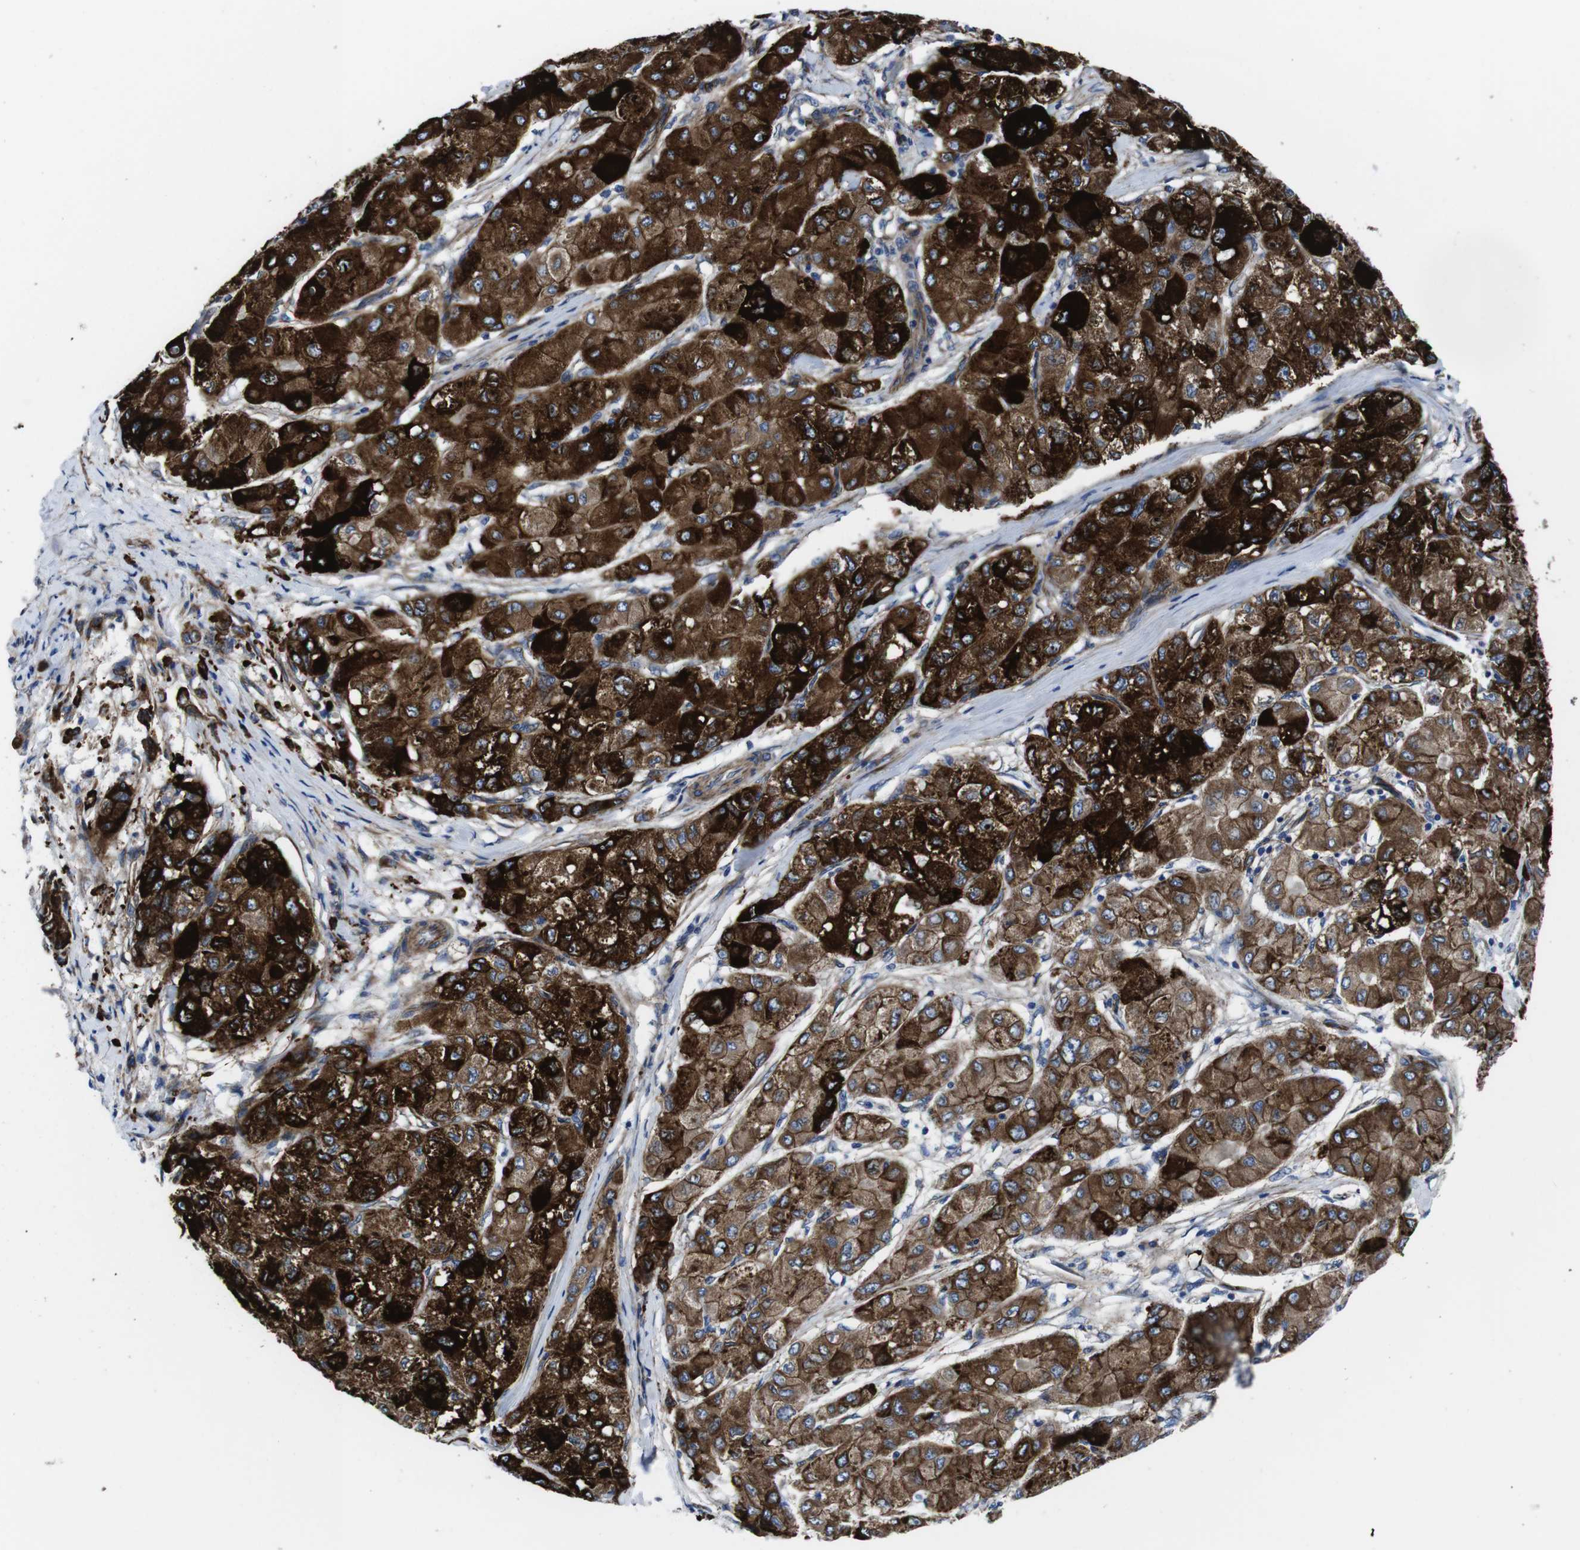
{"staining": {"intensity": "strong", "quantity": ">75%", "location": "cytoplasmic/membranous"}, "tissue": "liver cancer", "cell_type": "Tumor cells", "image_type": "cancer", "snomed": [{"axis": "morphology", "description": "Carcinoma, Hepatocellular, NOS"}, {"axis": "topography", "description": "Liver"}], "caption": "A brown stain shows strong cytoplasmic/membranous expression of a protein in hepatocellular carcinoma (liver) tumor cells.", "gene": "NUMB", "patient": {"sex": "male", "age": 80}}